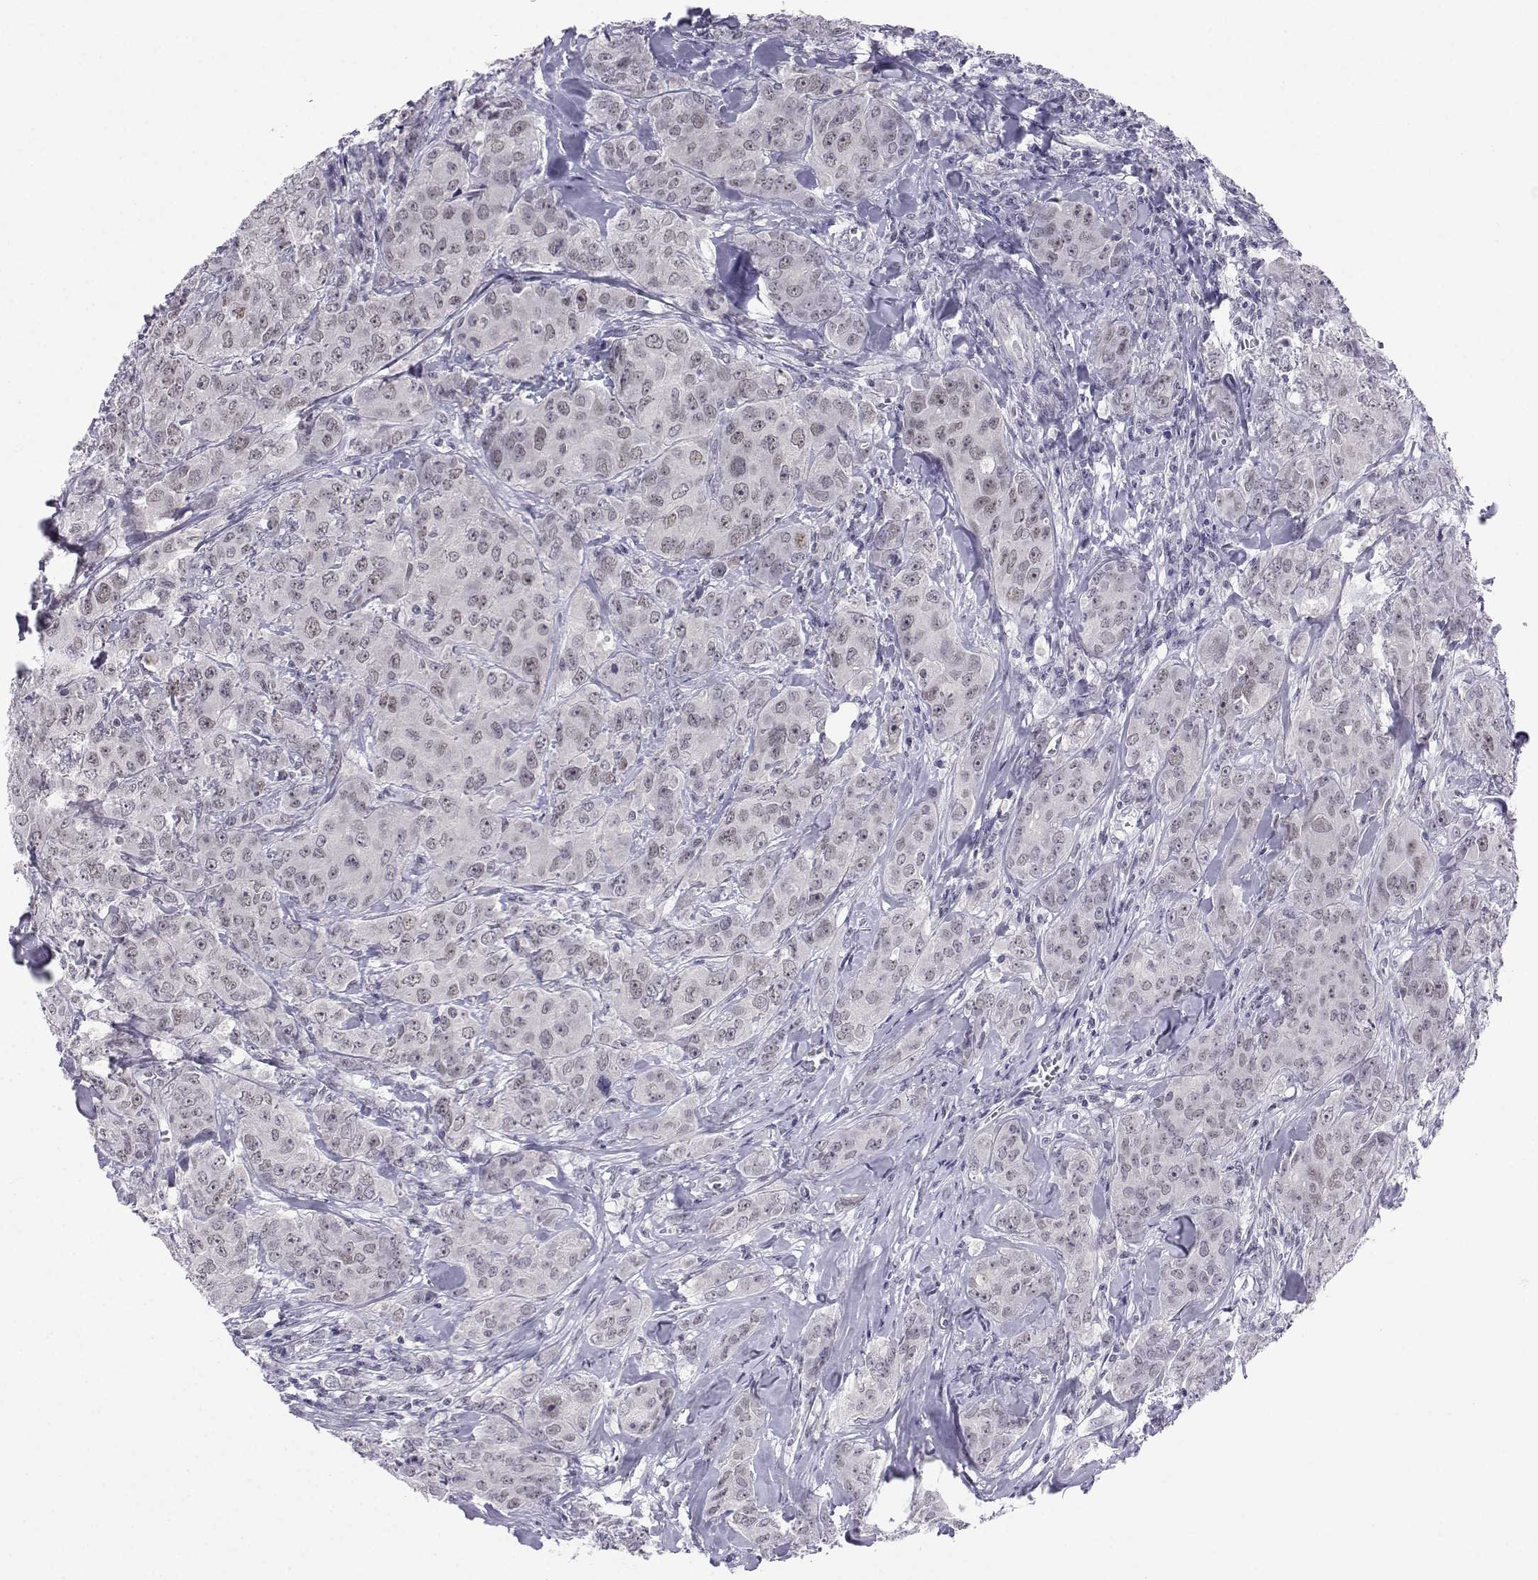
{"staining": {"intensity": "negative", "quantity": "none", "location": "none"}, "tissue": "breast cancer", "cell_type": "Tumor cells", "image_type": "cancer", "snomed": [{"axis": "morphology", "description": "Duct carcinoma"}, {"axis": "topography", "description": "Breast"}], "caption": "Micrograph shows no significant protein staining in tumor cells of breast cancer (infiltrating ductal carcinoma).", "gene": "MED26", "patient": {"sex": "female", "age": 43}}